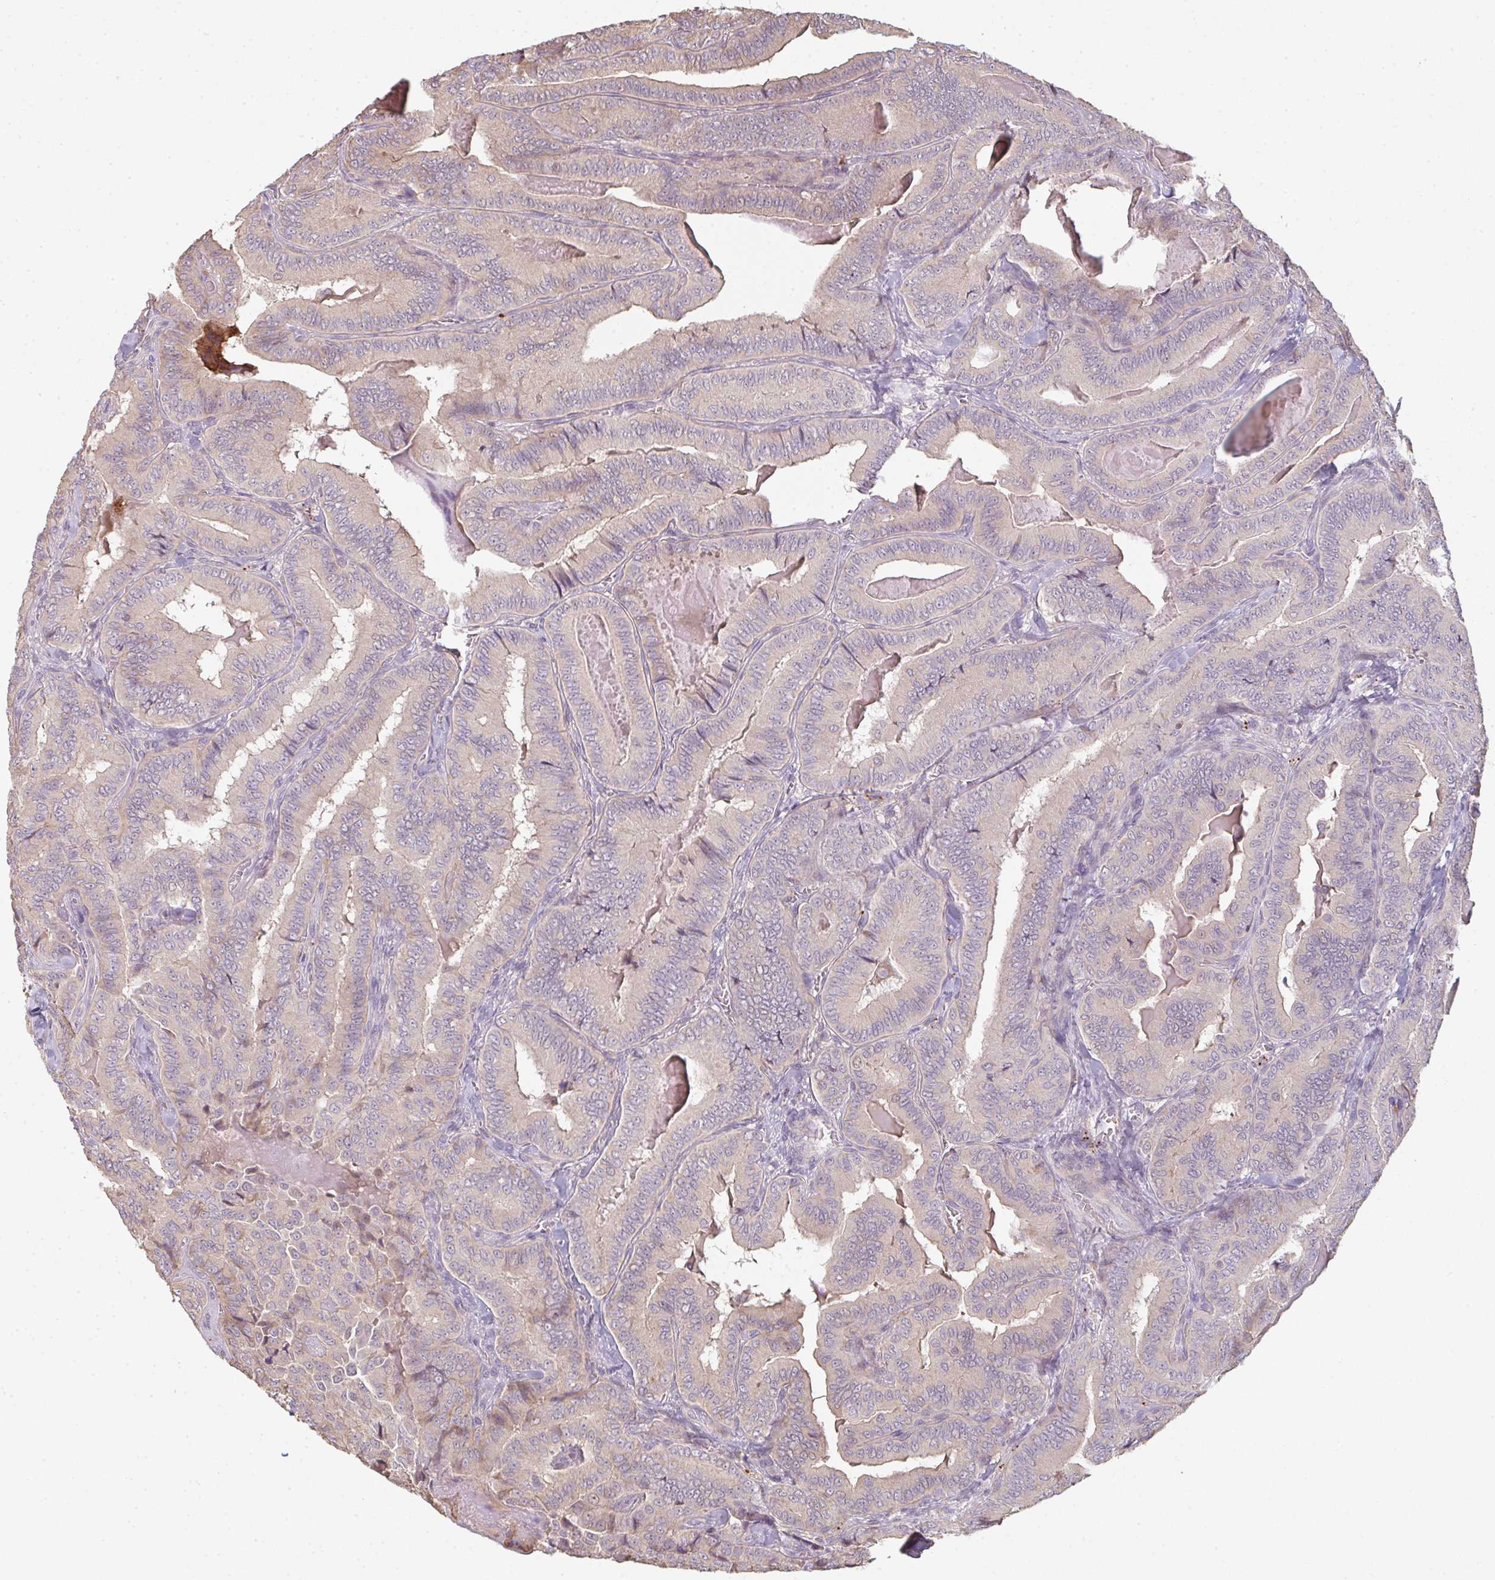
{"staining": {"intensity": "negative", "quantity": "none", "location": "none"}, "tissue": "thyroid cancer", "cell_type": "Tumor cells", "image_type": "cancer", "snomed": [{"axis": "morphology", "description": "Papillary adenocarcinoma, NOS"}, {"axis": "topography", "description": "Thyroid gland"}], "caption": "The immunohistochemistry image has no significant expression in tumor cells of papillary adenocarcinoma (thyroid) tissue.", "gene": "TMEM237", "patient": {"sex": "male", "age": 61}}